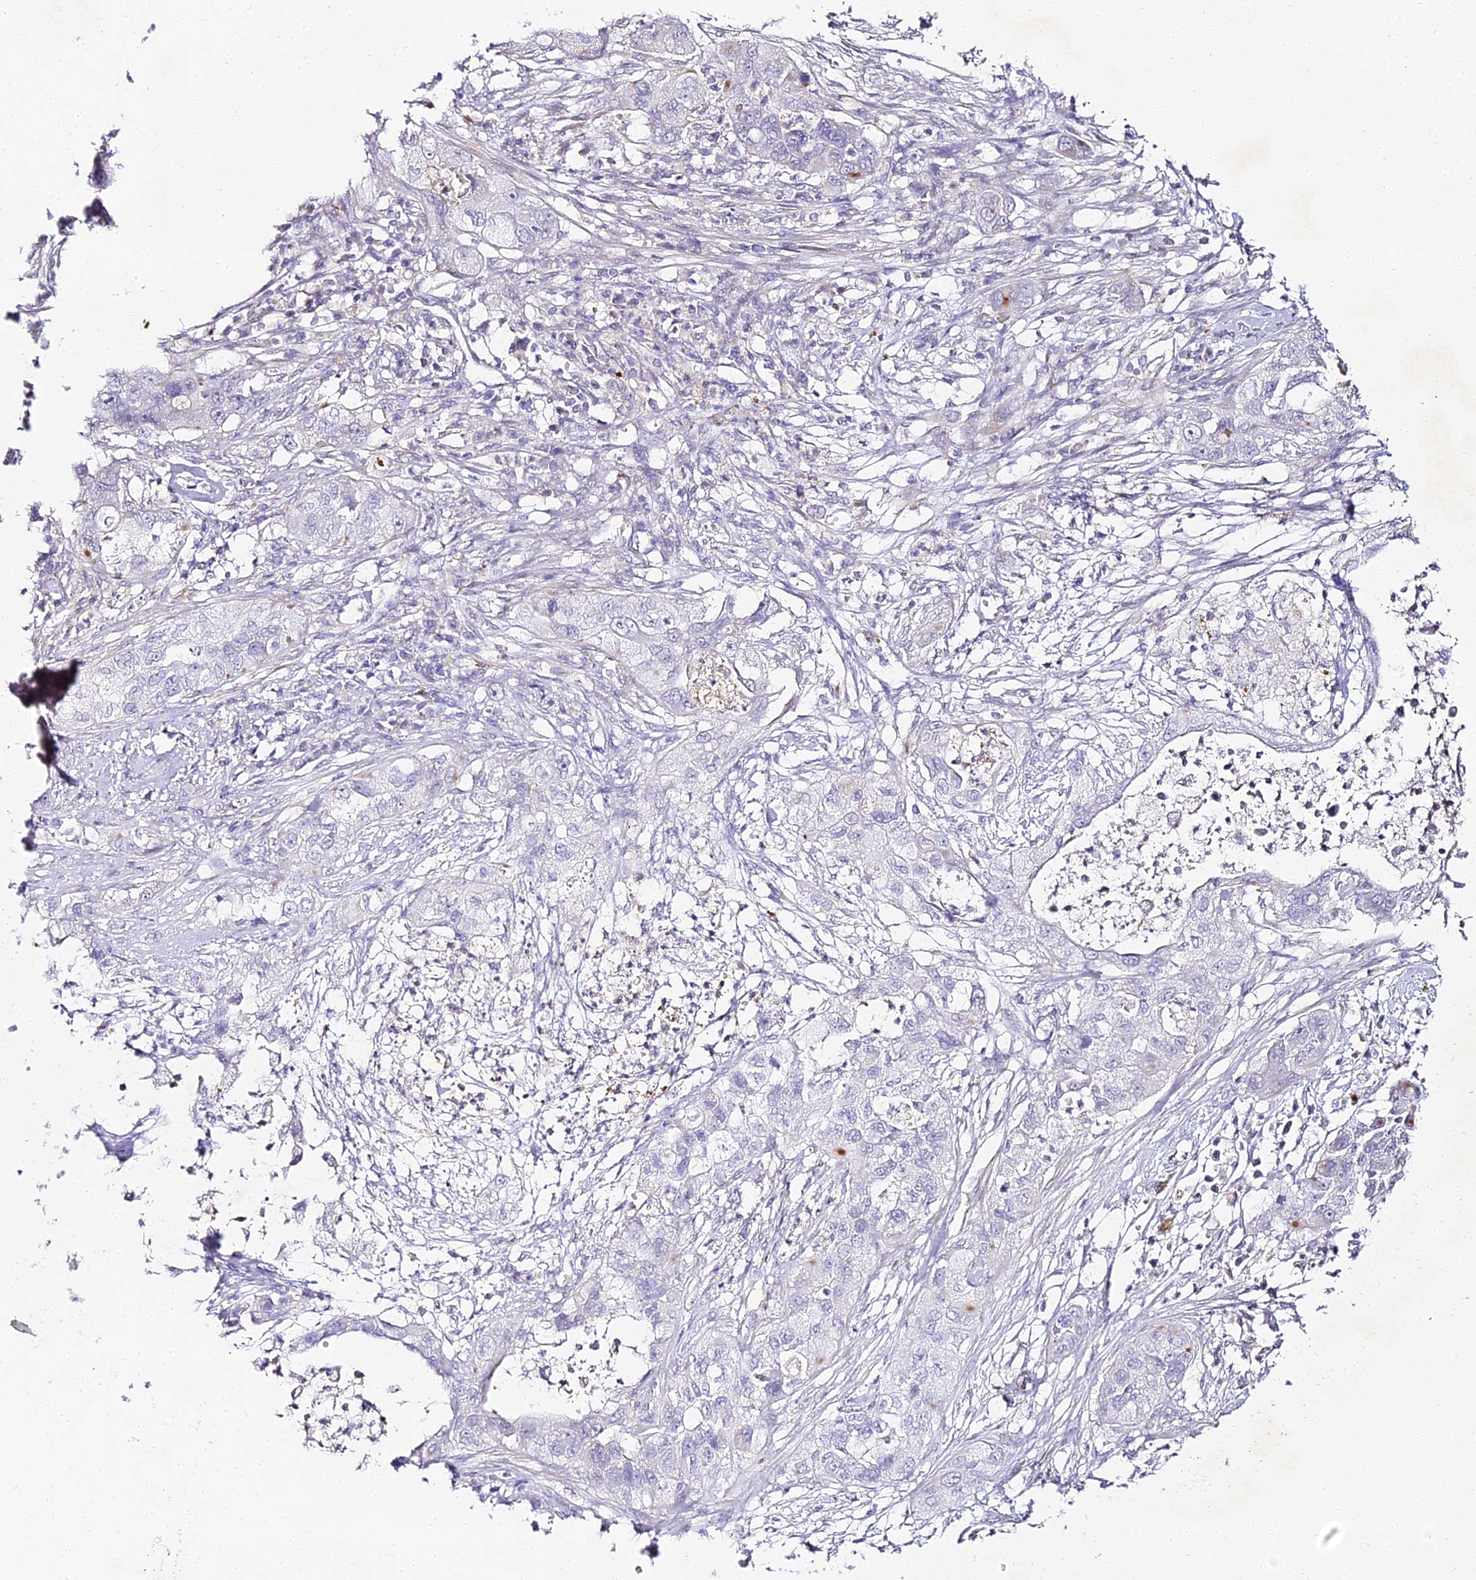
{"staining": {"intensity": "negative", "quantity": "none", "location": "none"}, "tissue": "pancreatic cancer", "cell_type": "Tumor cells", "image_type": "cancer", "snomed": [{"axis": "morphology", "description": "Adenocarcinoma, NOS"}, {"axis": "topography", "description": "Pancreas"}], "caption": "Human adenocarcinoma (pancreatic) stained for a protein using immunohistochemistry (IHC) reveals no expression in tumor cells.", "gene": "ALPG", "patient": {"sex": "female", "age": 78}}